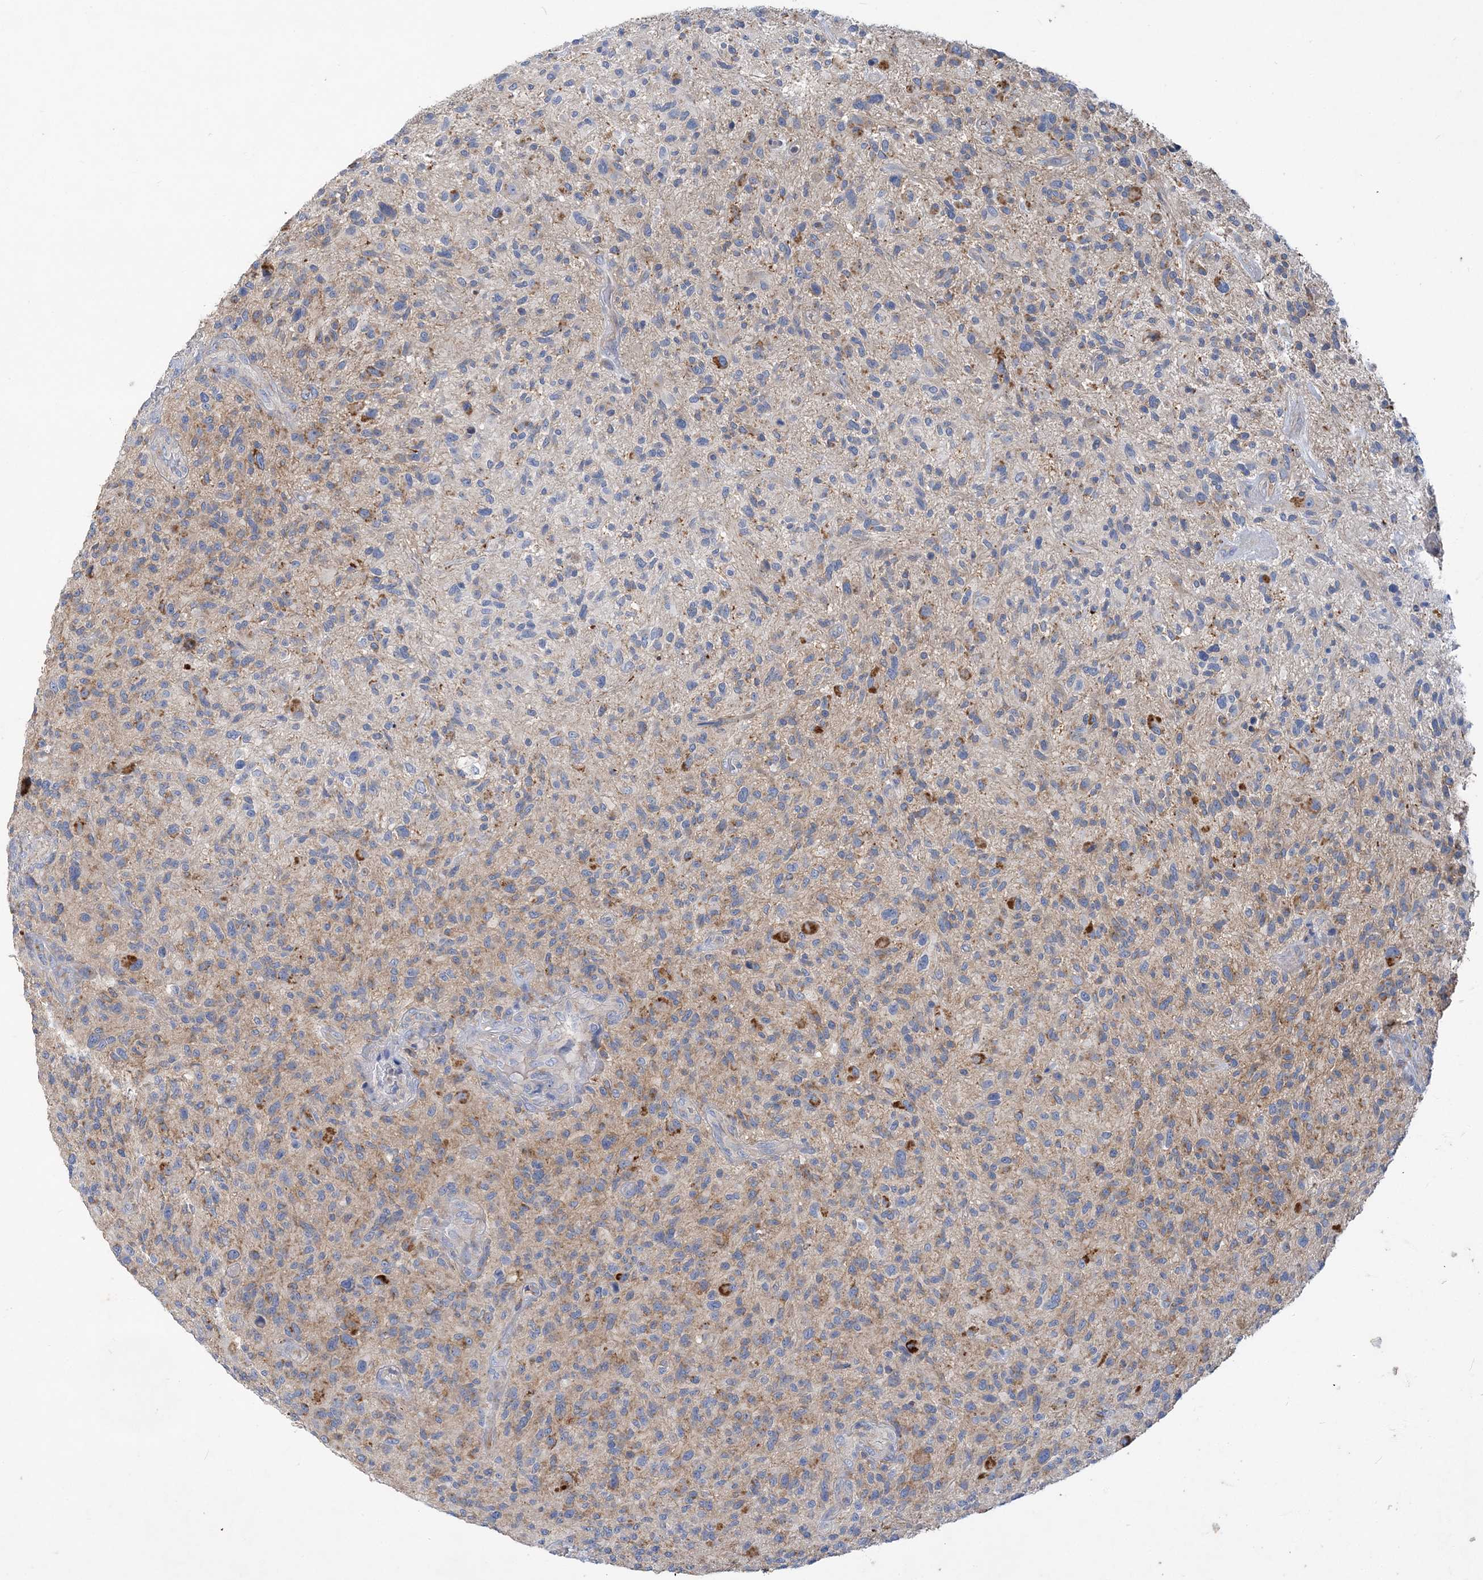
{"staining": {"intensity": "moderate", "quantity": "25%-75%", "location": "cytoplasmic/membranous"}, "tissue": "glioma", "cell_type": "Tumor cells", "image_type": "cancer", "snomed": [{"axis": "morphology", "description": "Glioma, malignant, High grade"}, {"axis": "topography", "description": "Brain"}], "caption": "Protein expression by IHC demonstrates moderate cytoplasmic/membranous expression in approximately 25%-75% of tumor cells in high-grade glioma (malignant). (Stains: DAB in brown, nuclei in blue, Microscopy: brightfield microscopy at high magnification).", "gene": "GRINA", "patient": {"sex": "male", "age": 47}}